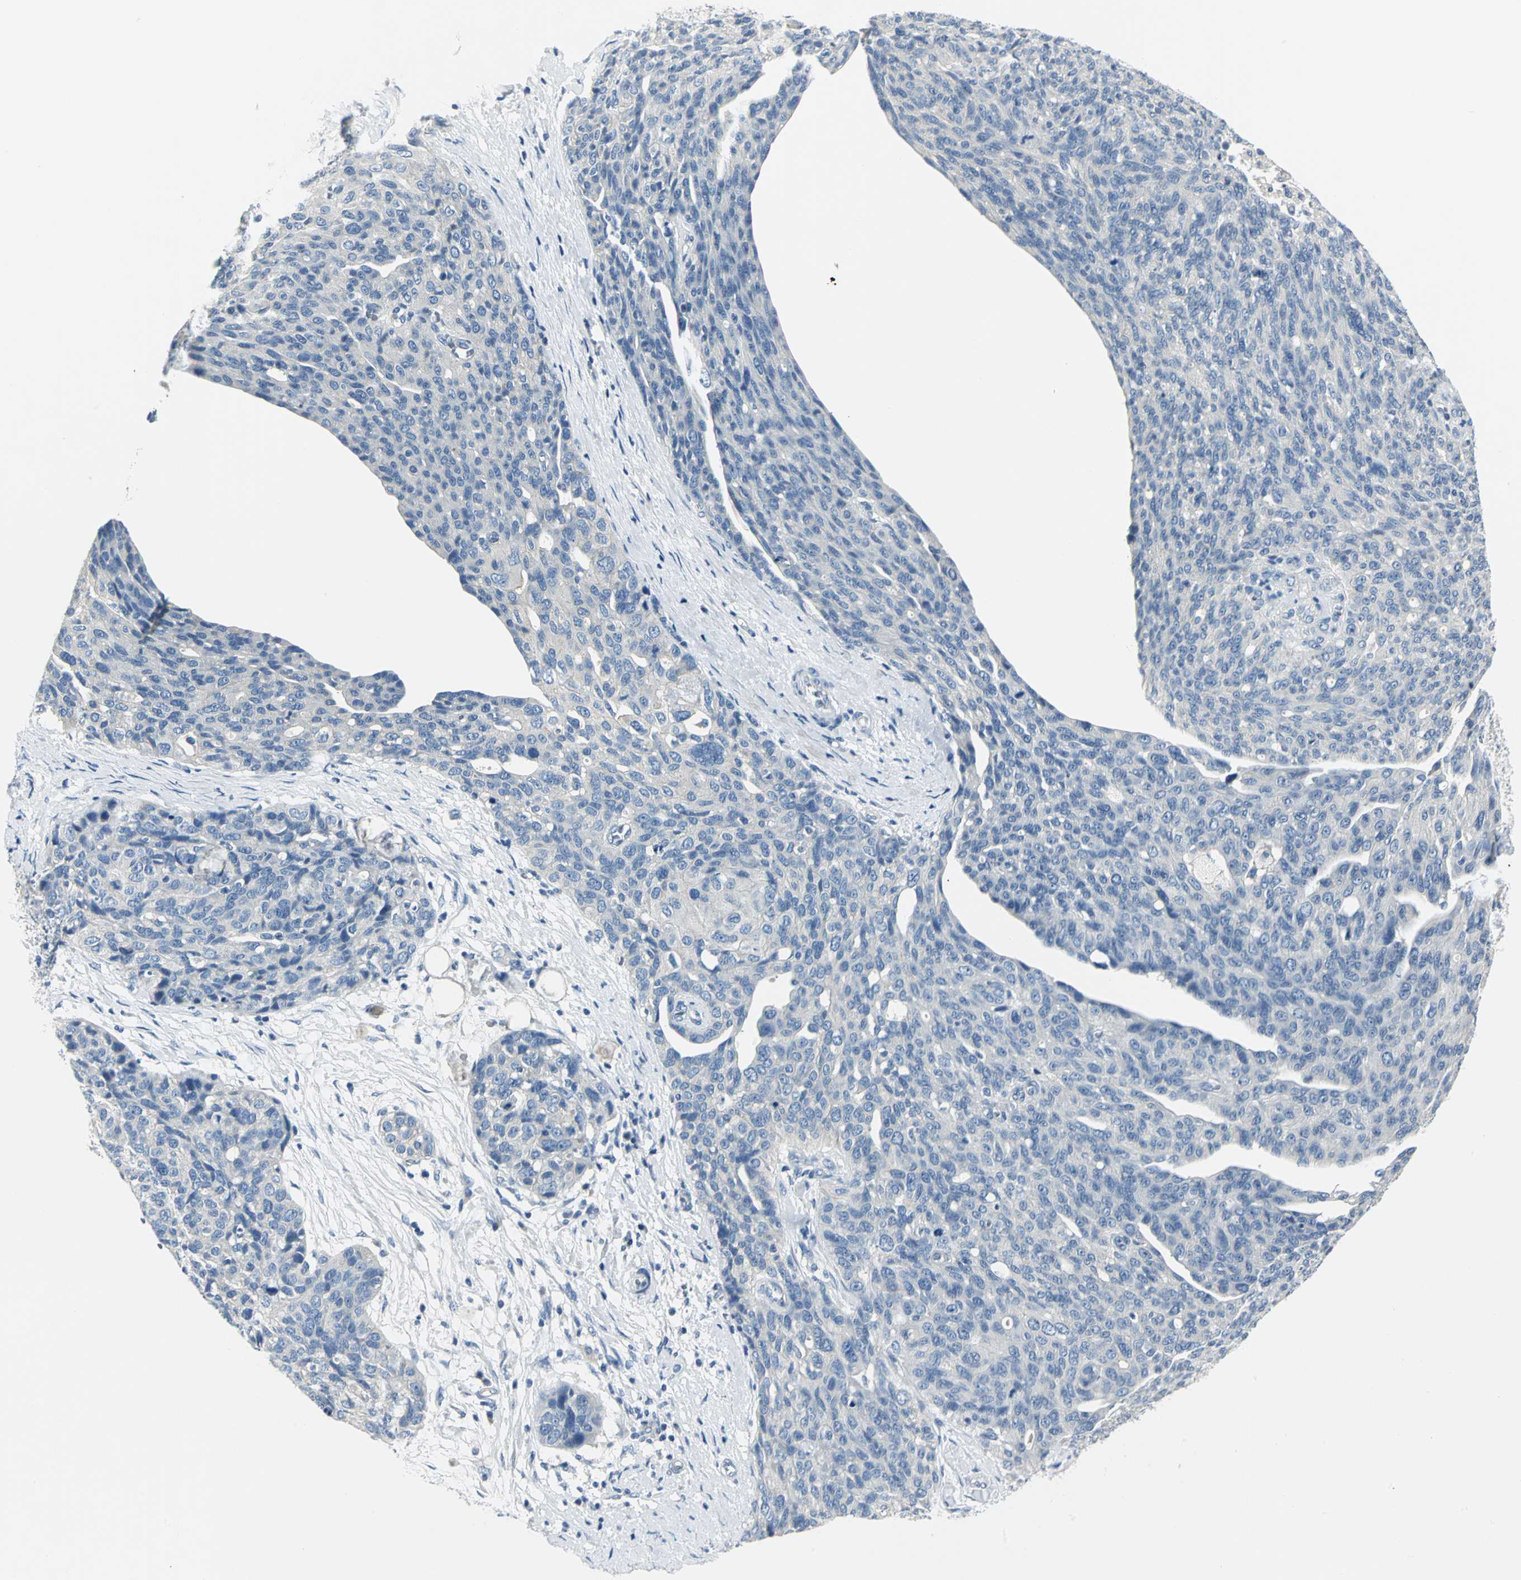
{"staining": {"intensity": "negative", "quantity": "none", "location": "none"}, "tissue": "ovarian cancer", "cell_type": "Tumor cells", "image_type": "cancer", "snomed": [{"axis": "morphology", "description": "Carcinoma, endometroid"}, {"axis": "topography", "description": "Ovary"}], "caption": "A photomicrograph of endometroid carcinoma (ovarian) stained for a protein demonstrates no brown staining in tumor cells.", "gene": "RIPOR1", "patient": {"sex": "female", "age": 60}}